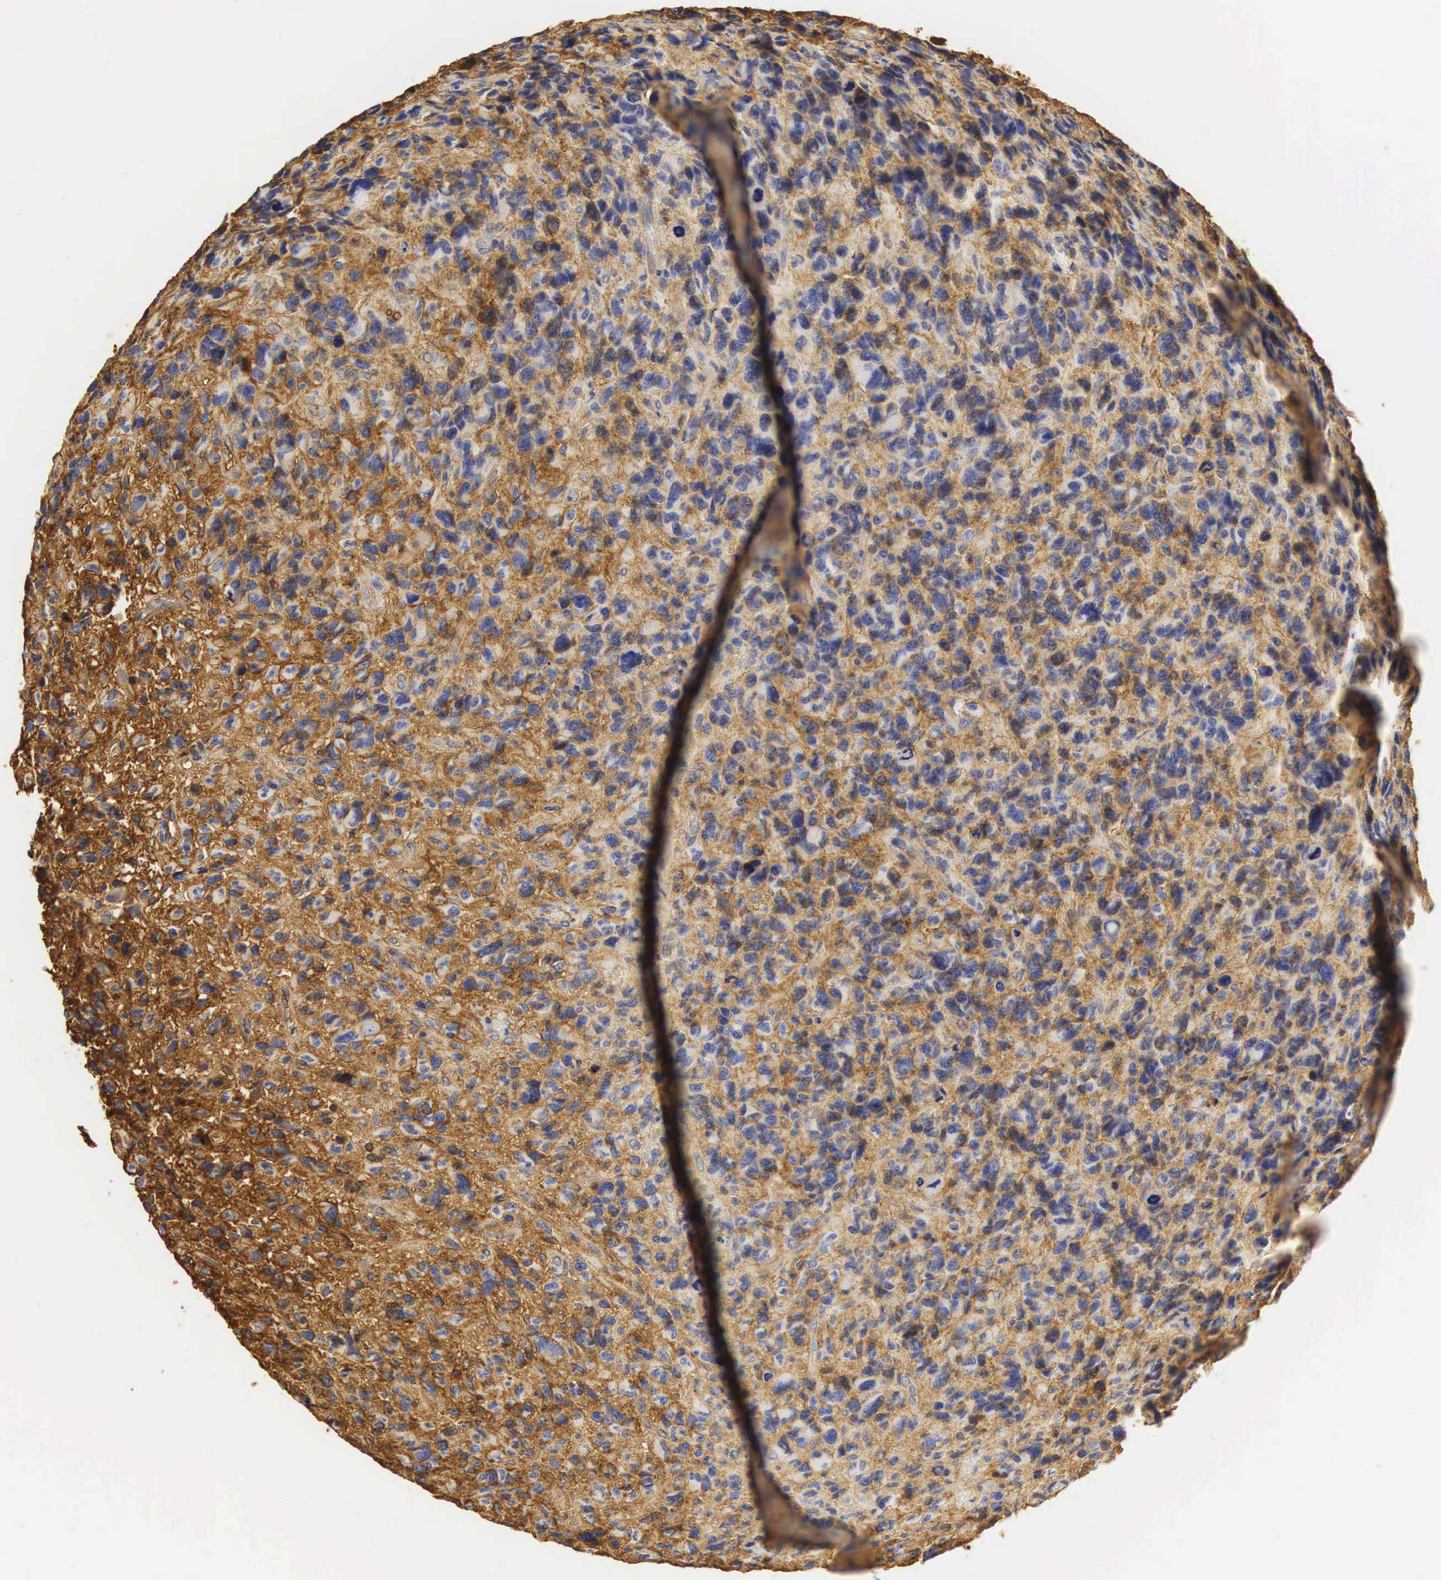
{"staining": {"intensity": "moderate", "quantity": "25%-75%", "location": "cytoplasmic/membranous"}, "tissue": "glioma", "cell_type": "Tumor cells", "image_type": "cancer", "snomed": [{"axis": "morphology", "description": "Glioma, malignant, High grade"}, {"axis": "topography", "description": "Brain"}], "caption": "Tumor cells demonstrate moderate cytoplasmic/membranous positivity in approximately 25%-75% of cells in glioma. Using DAB (brown) and hematoxylin (blue) stains, captured at high magnification using brightfield microscopy.", "gene": "CD99", "patient": {"sex": "female", "age": 60}}